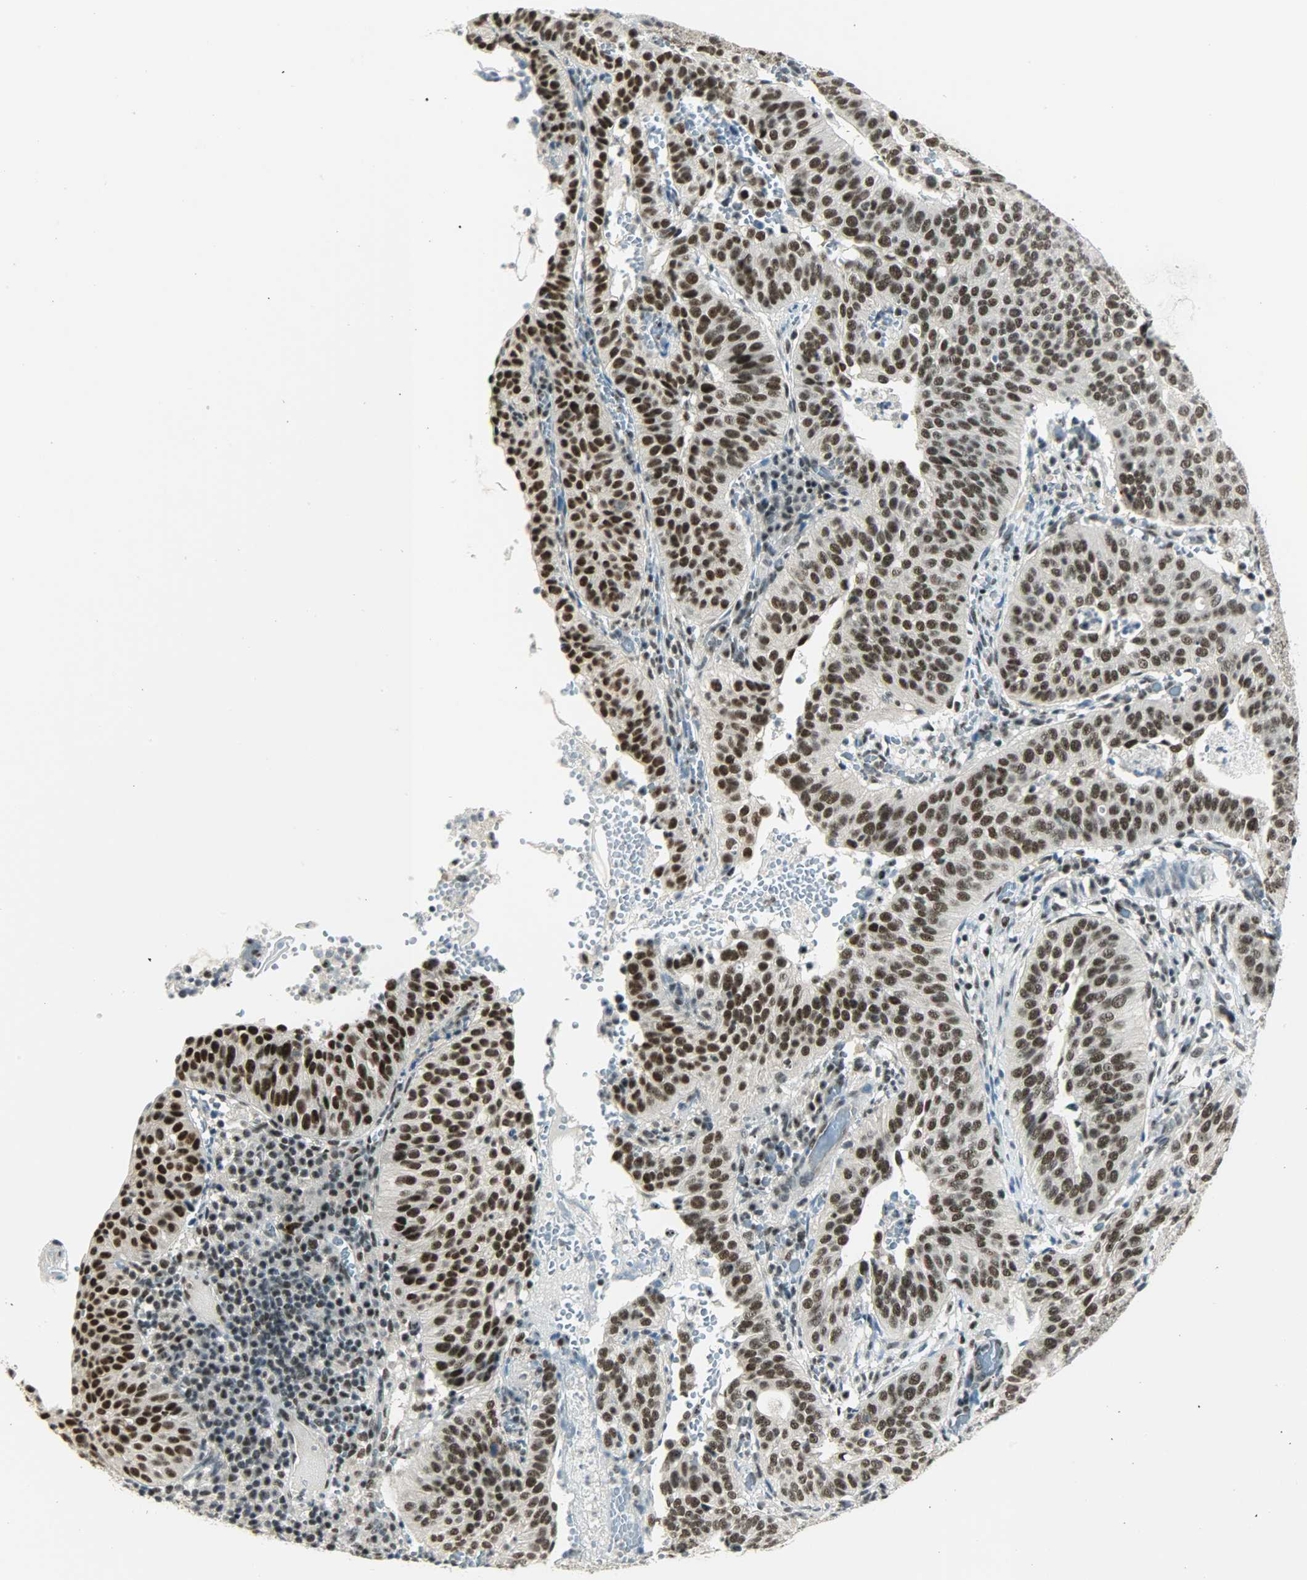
{"staining": {"intensity": "strong", "quantity": ">75%", "location": "nuclear"}, "tissue": "cervical cancer", "cell_type": "Tumor cells", "image_type": "cancer", "snomed": [{"axis": "morphology", "description": "Squamous cell carcinoma, NOS"}, {"axis": "topography", "description": "Cervix"}], "caption": "This is an image of immunohistochemistry (IHC) staining of cervical squamous cell carcinoma, which shows strong positivity in the nuclear of tumor cells.", "gene": "SUGP1", "patient": {"sex": "female", "age": 39}}